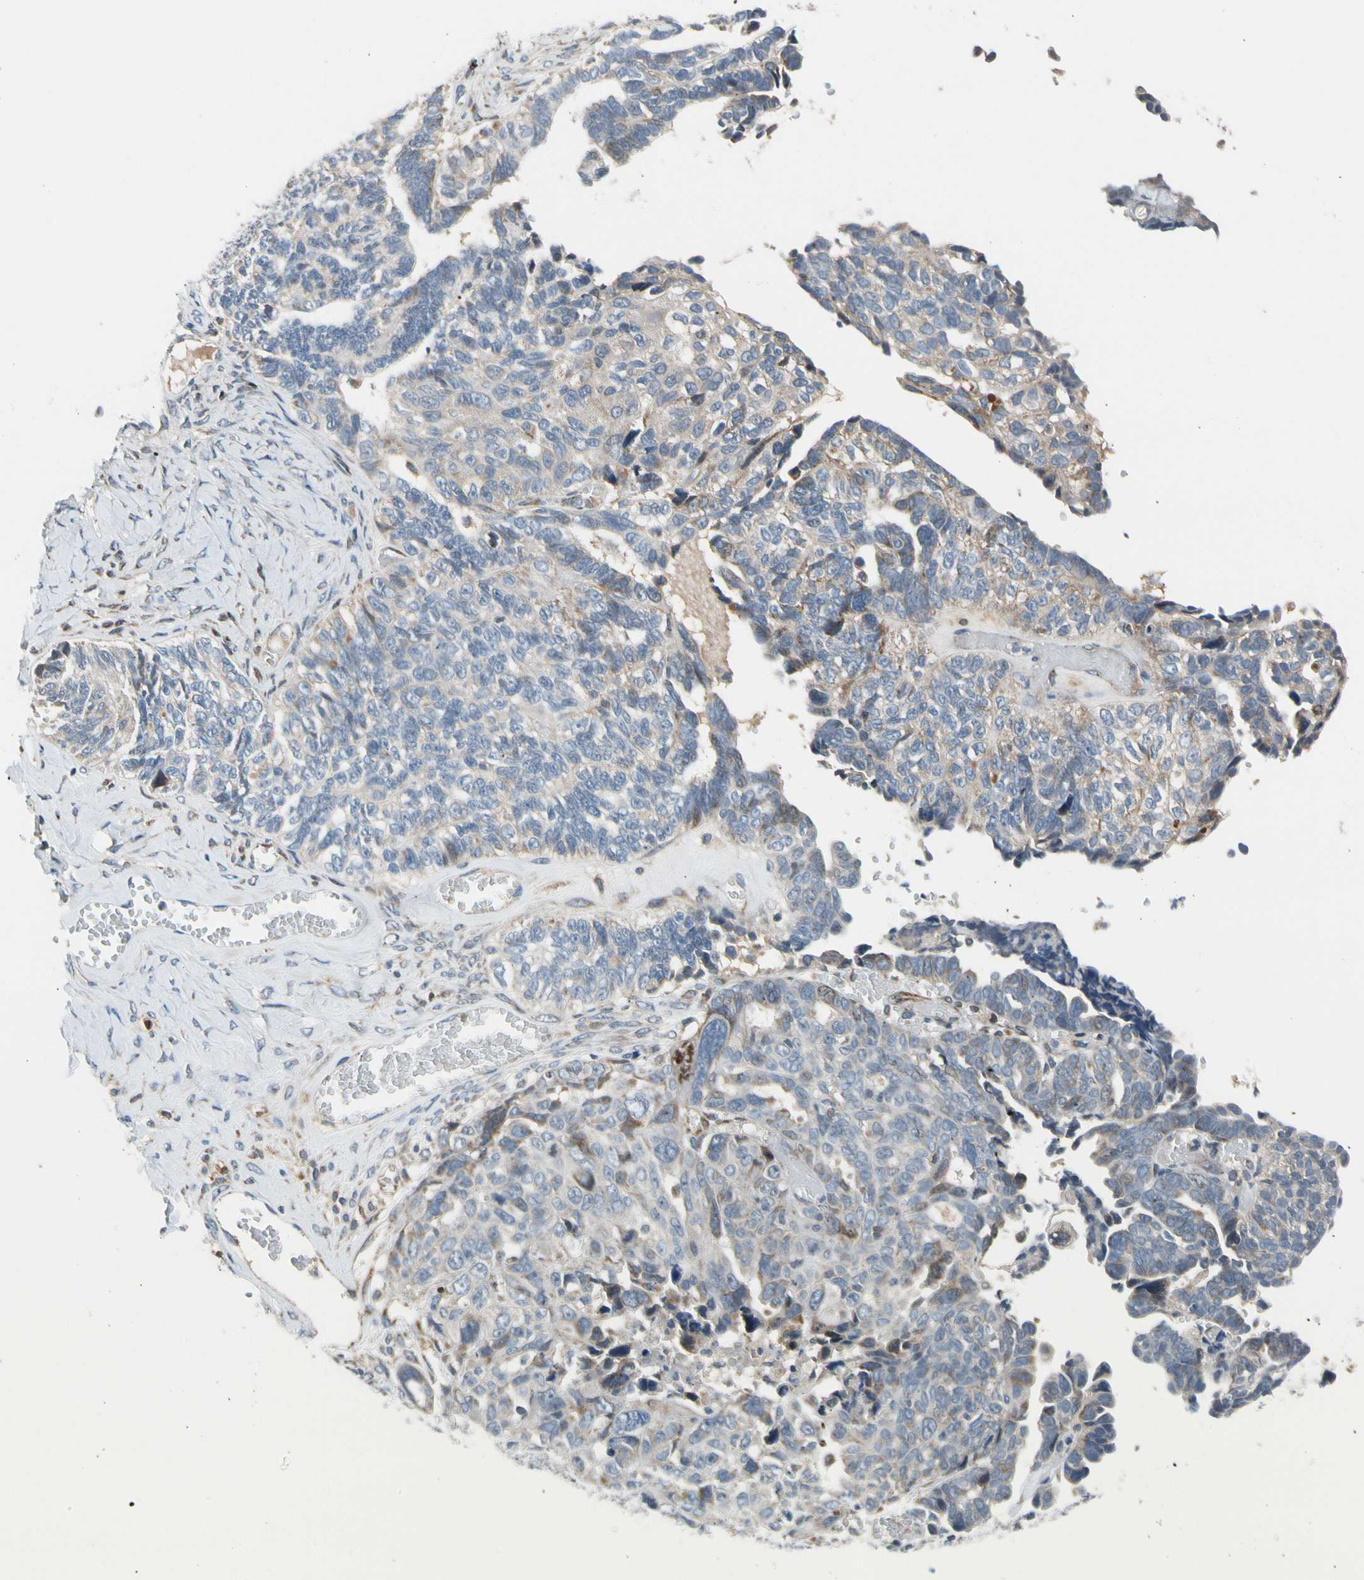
{"staining": {"intensity": "weak", "quantity": "25%-75%", "location": "cytoplasmic/membranous"}, "tissue": "ovarian cancer", "cell_type": "Tumor cells", "image_type": "cancer", "snomed": [{"axis": "morphology", "description": "Cystadenocarcinoma, serous, NOS"}, {"axis": "topography", "description": "Ovary"}], "caption": "The immunohistochemical stain labels weak cytoplasmic/membranous staining in tumor cells of serous cystadenocarcinoma (ovarian) tissue. The protein is stained brown, and the nuclei are stained in blue (DAB (3,3'-diaminobenzidine) IHC with brightfield microscopy, high magnification).", "gene": "NPHP3", "patient": {"sex": "female", "age": 79}}